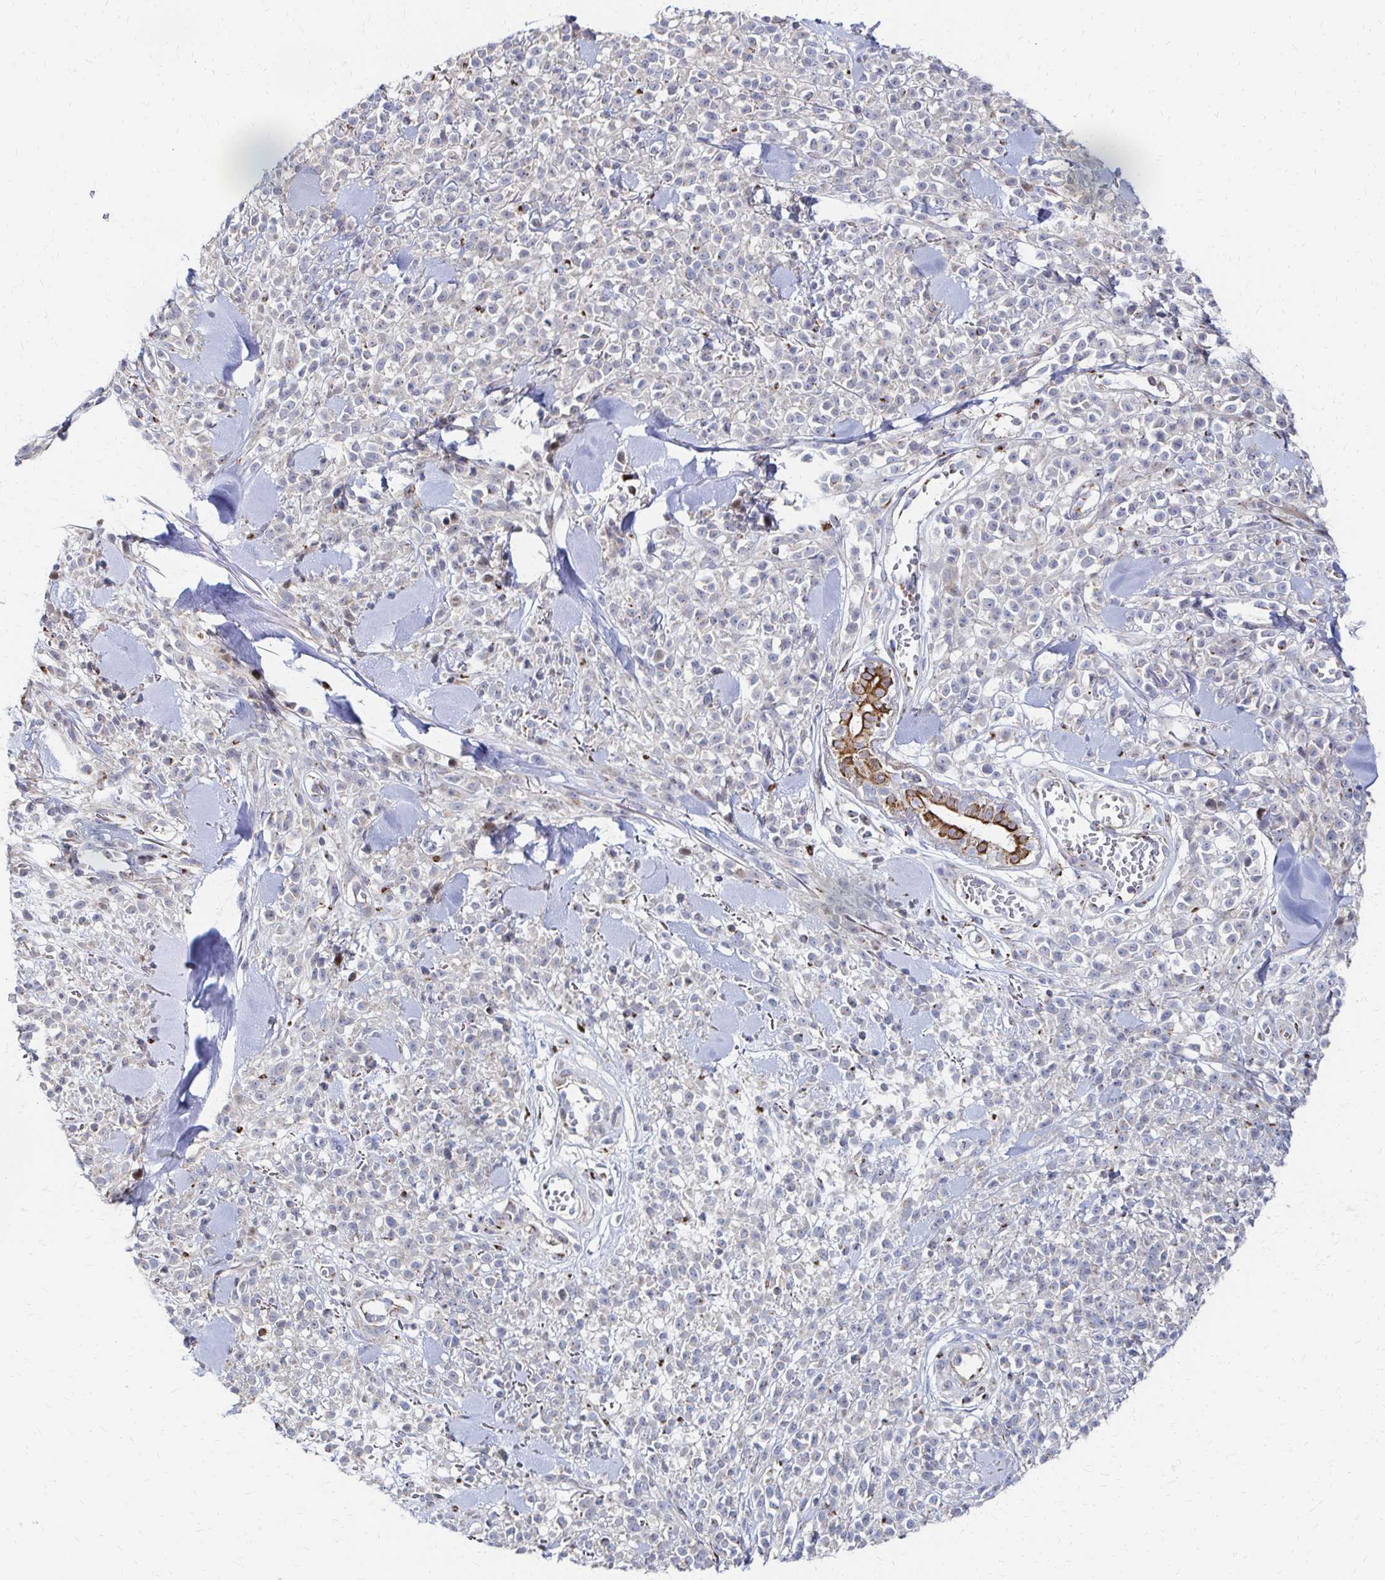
{"staining": {"intensity": "negative", "quantity": "none", "location": "none"}, "tissue": "melanoma", "cell_type": "Tumor cells", "image_type": "cancer", "snomed": [{"axis": "morphology", "description": "Malignant melanoma, NOS"}, {"axis": "topography", "description": "Skin"}, {"axis": "topography", "description": "Skin of trunk"}], "caption": "A high-resolution image shows IHC staining of malignant melanoma, which displays no significant expression in tumor cells.", "gene": "MAN1A1", "patient": {"sex": "male", "age": 74}}